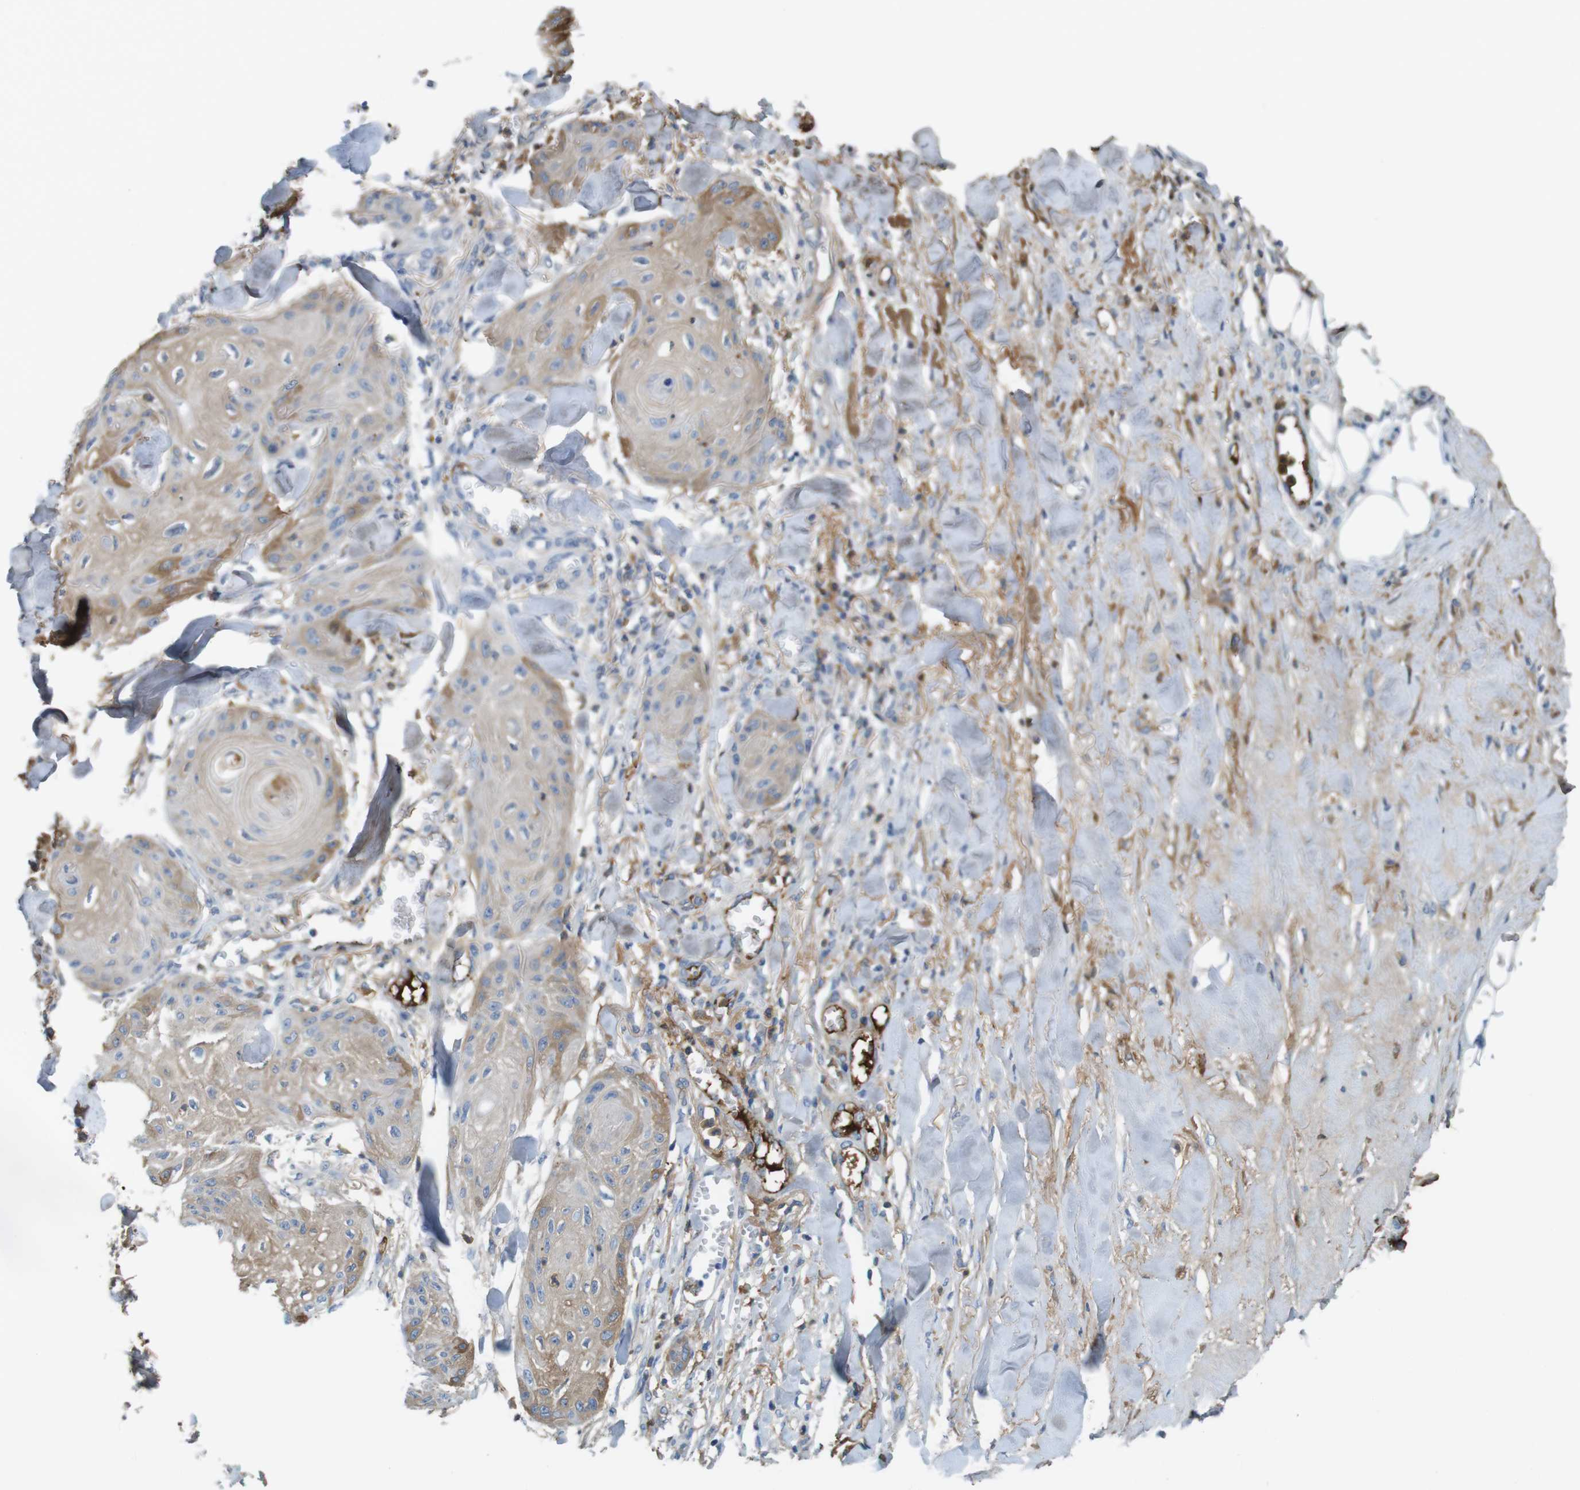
{"staining": {"intensity": "weak", "quantity": ">75%", "location": "cytoplasmic/membranous"}, "tissue": "skin cancer", "cell_type": "Tumor cells", "image_type": "cancer", "snomed": [{"axis": "morphology", "description": "Squamous cell carcinoma, NOS"}, {"axis": "topography", "description": "Skin"}], "caption": "The image displays immunohistochemical staining of skin squamous cell carcinoma. There is weak cytoplasmic/membranous positivity is present in about >75% of tumor cells. Using DAB (3,3'-diaminobenzidine) (brown) and hematoxylin (blue) stains, captured at high magnification using brightfield microscopy.", "gene": "LTBP4", "patient": {"sex": "male", "age": 74}}